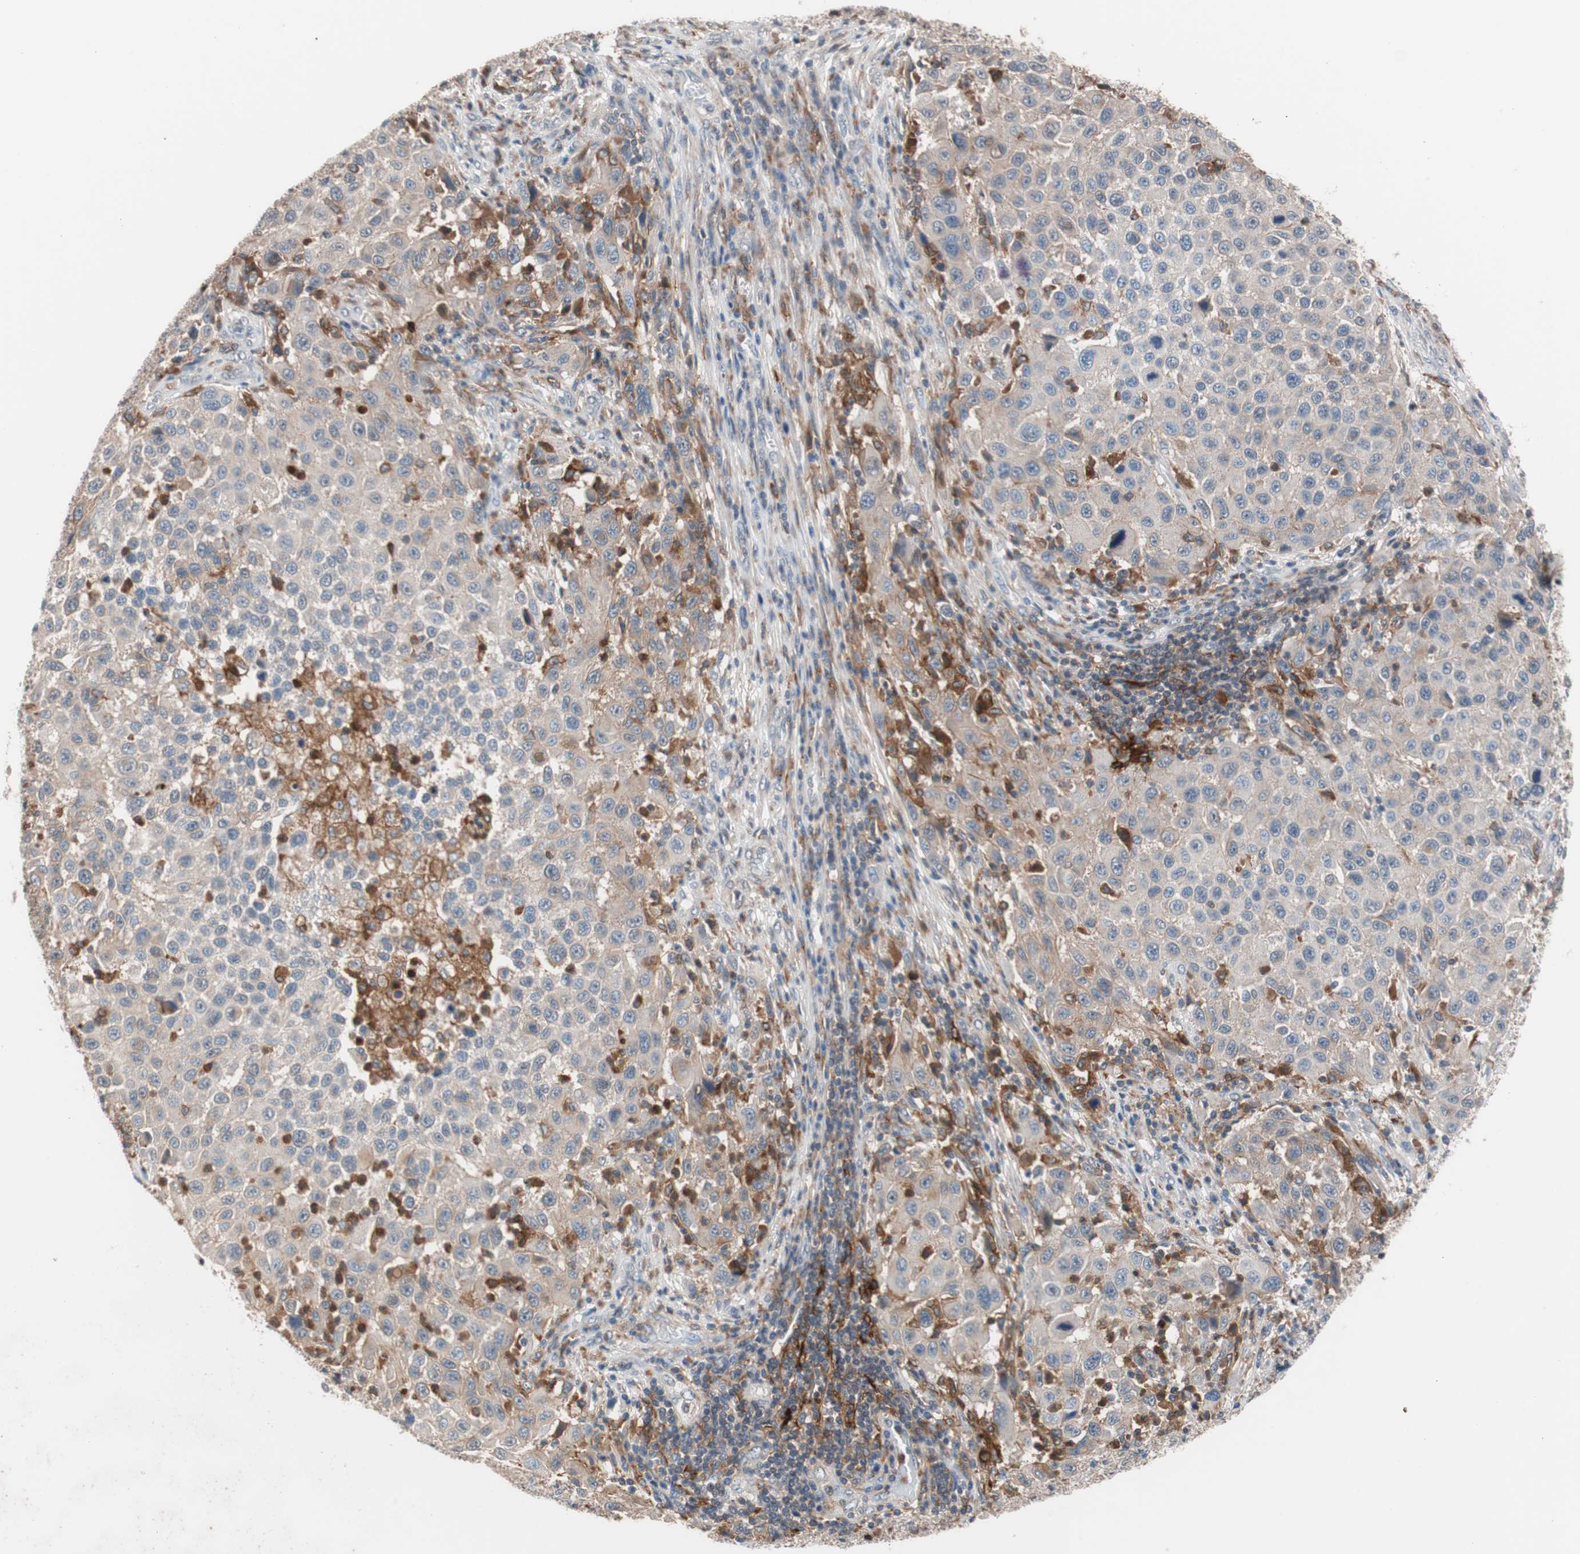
{"staining": {"intensity": "weak", "quantity": "25%-75%", "location": "cytoplasmic/membranous"}, "tissue": "melanoma", "cell_type": "Tumor cells", "image_type": "cancer", "snomed": [{"axis": "morphology", "description": "Malignant melanoma, Metastatic site"}, {"axis": "topography", "description": "Lymph node"}], "caption": "Human melanoma stained with a protein marker displays weak staining in tumor cells.", "gene": "LITAF", "patient": {"sex": "male", "age": 61}}